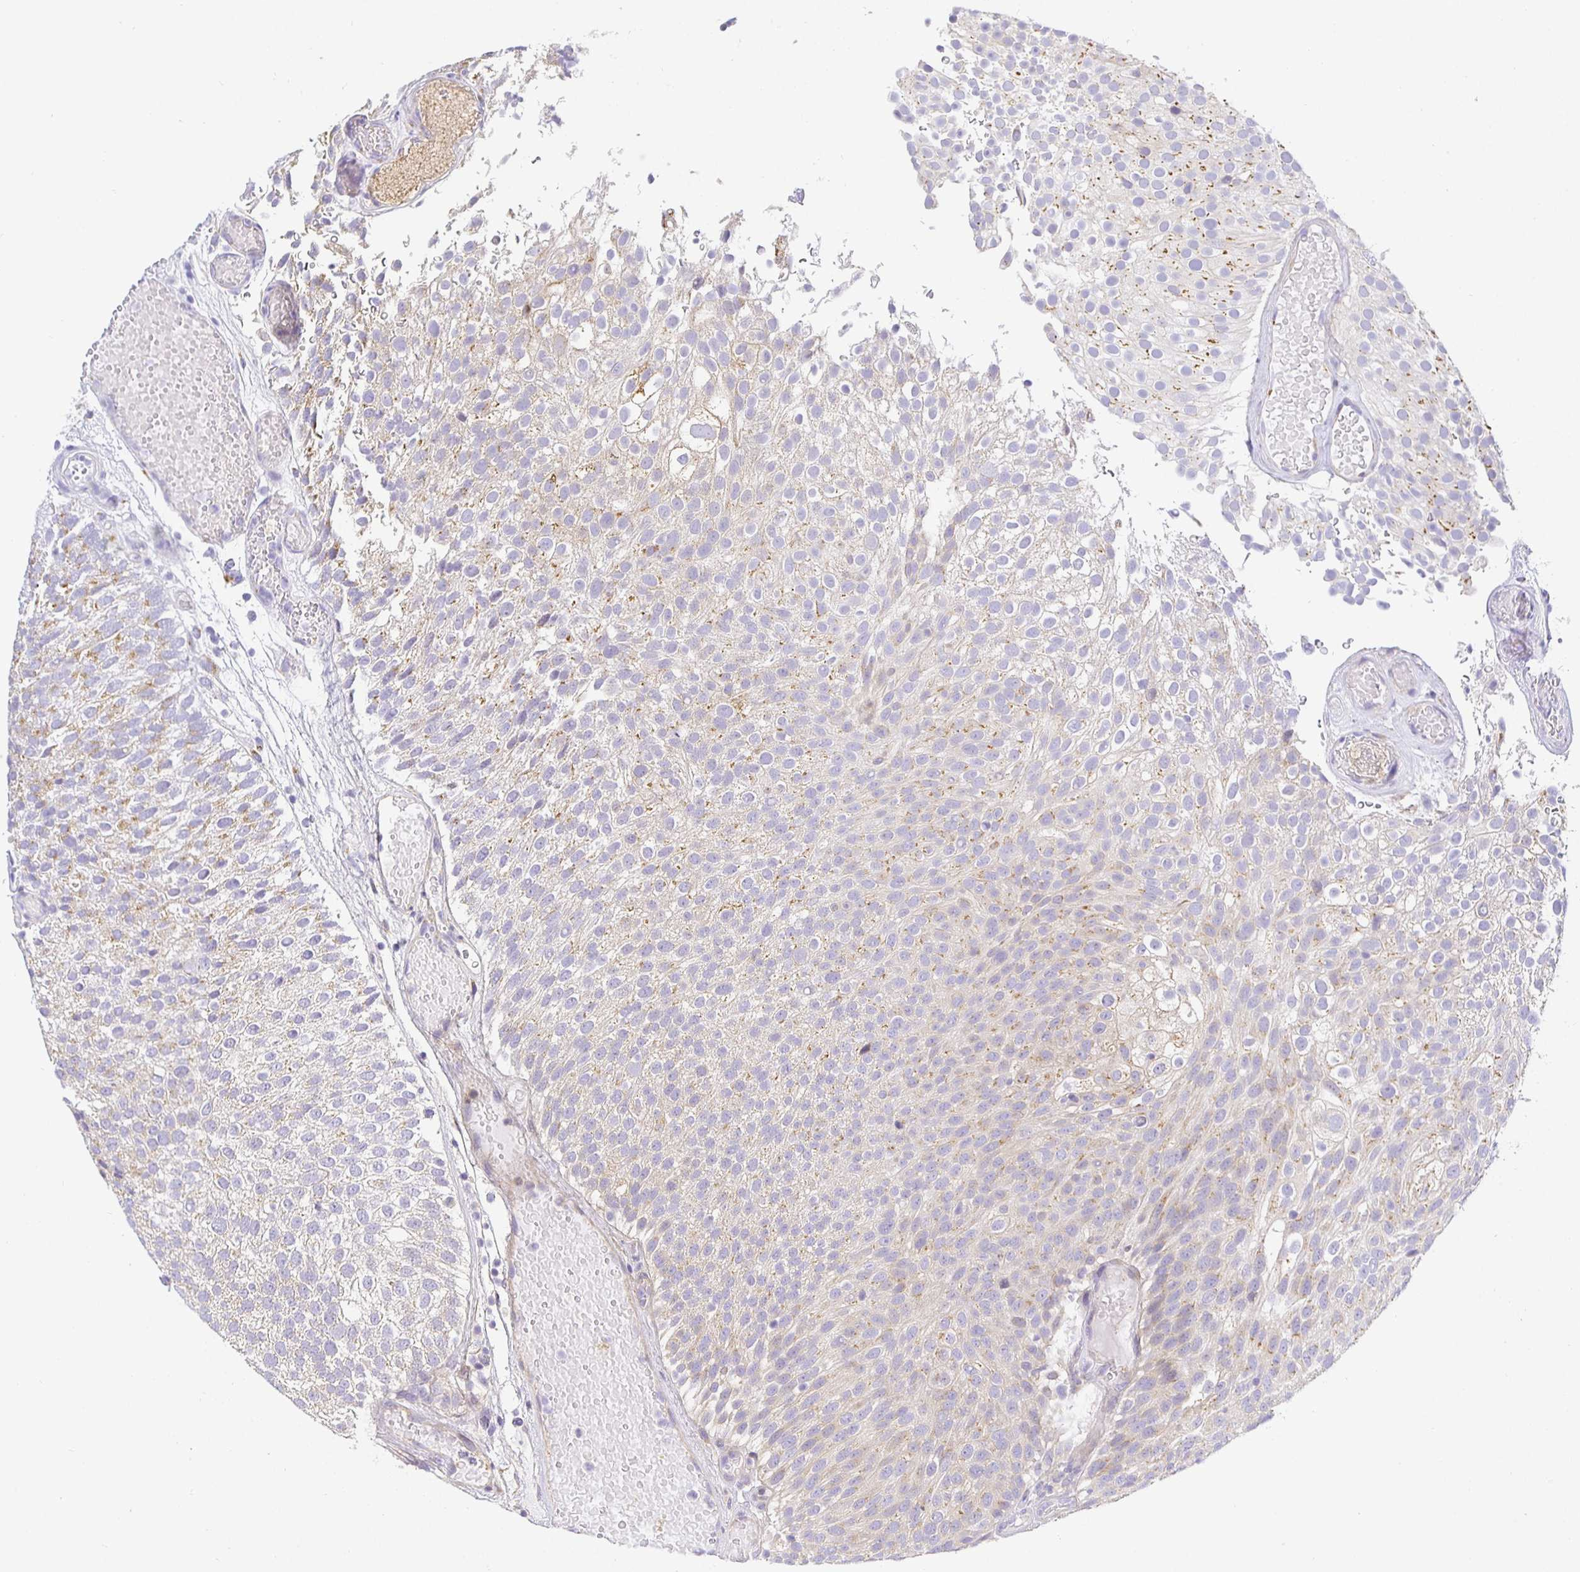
{"staining": {"intensity": "weak", "quantity": "25%-75%", "location": "cytoplasmic/membranous"}, "tissue": "urothelial cancer", "cell_type": "Tumor cells", "image_type": "cancer", "snomed": [{"axis": "morphology", "description": "Urothelial carcinoma, Low grade"}, {"axis": "topography", "description": "Urinary bladder"}], "caption": "Immunohistochemistry image of urothelial carcinoma (low-grade) stained for a protein (brown), which exhibits low levels of weak cytoplasmic/membranous staining in approximately 25%-75% of tumor cells.", "gene": "OPALIN", "patient": {"sex": "male", "age": 78}}